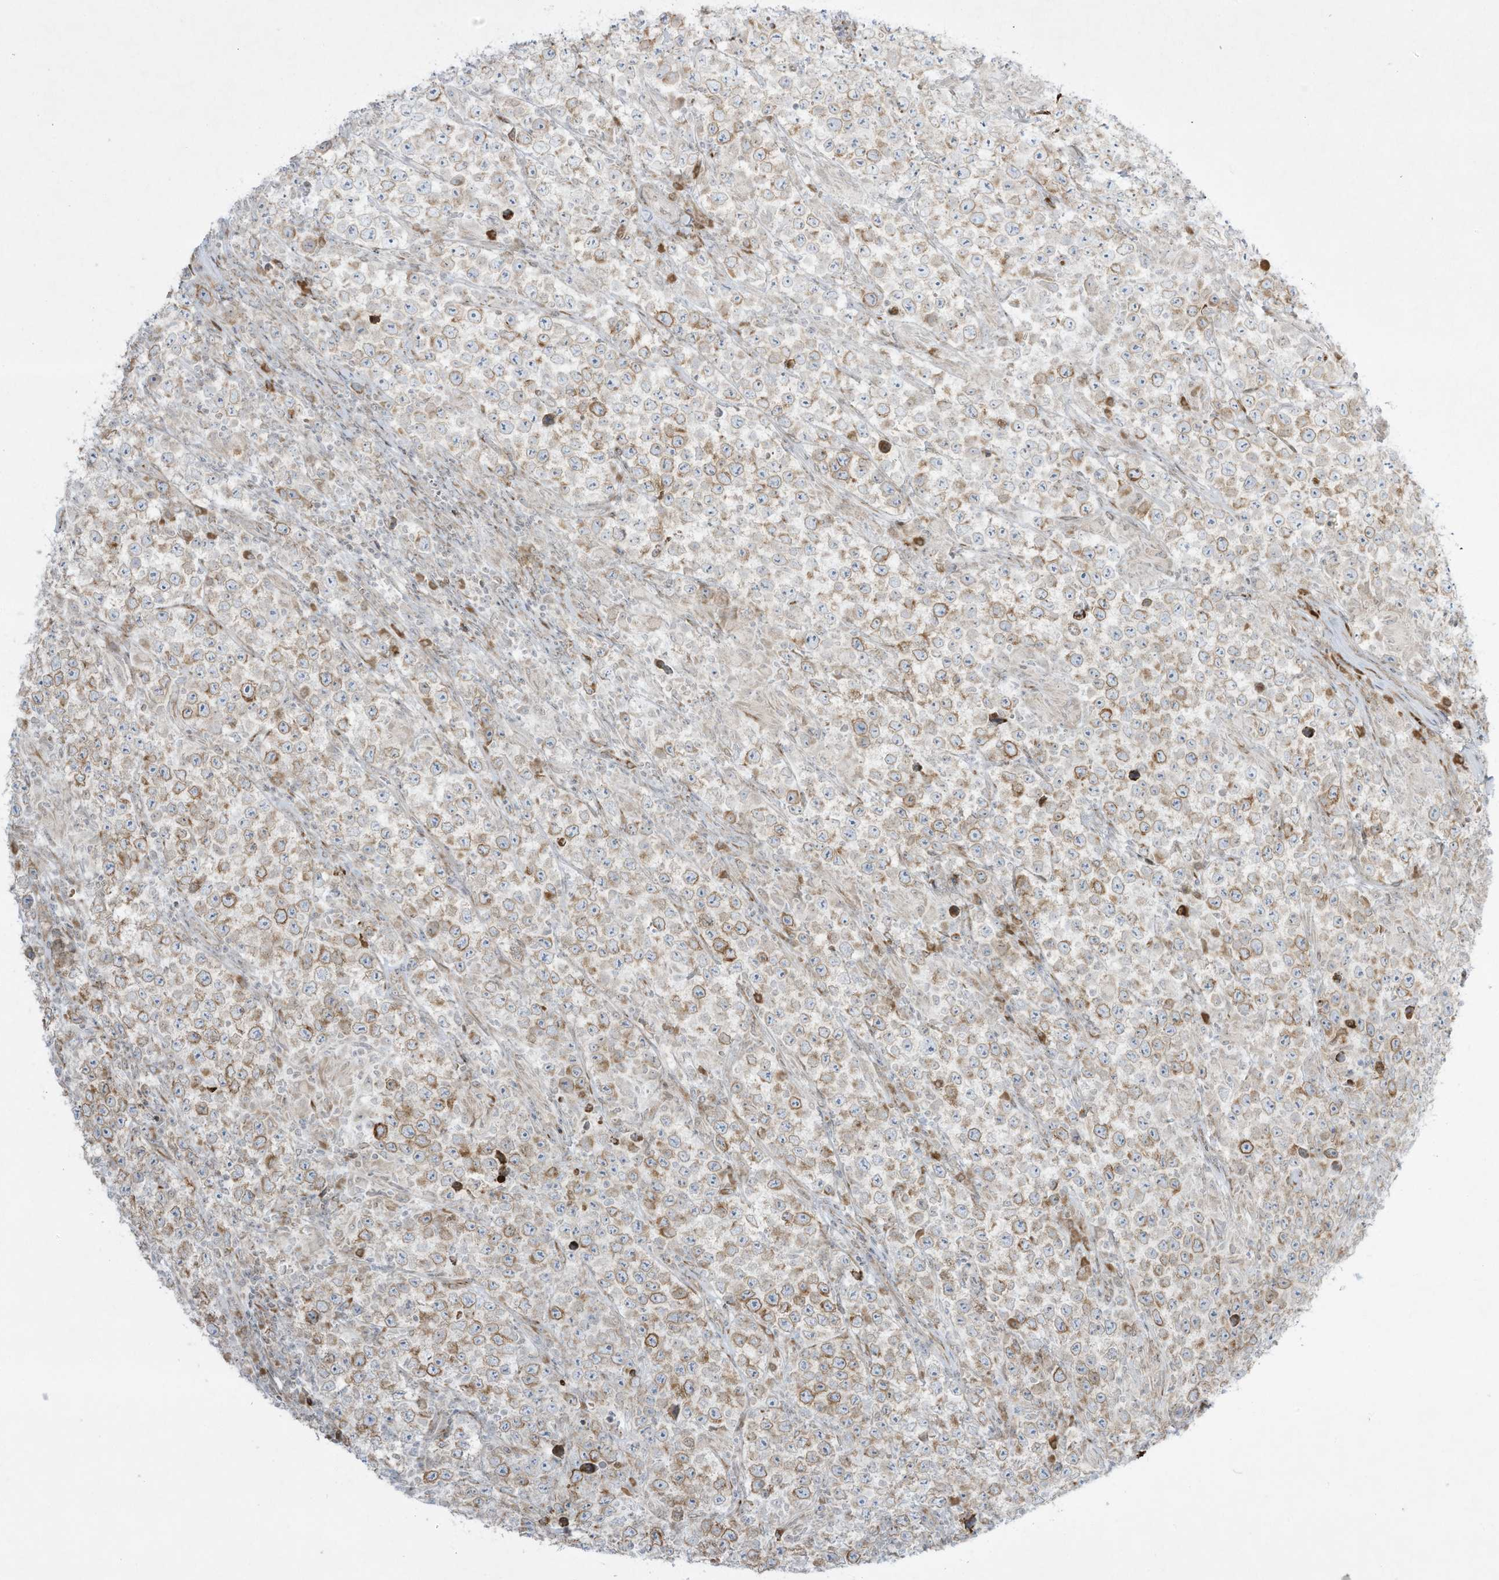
{"staining": {"intensity": "moderate", "quantity": "25%-75%", "location": "cytoplasmic/membranous"}, "tissue": "testis cancer", "cell_type": "Tumor cells", "image_type": "cancer", "snomed": [{"axis": "morphology", "description": "Normal tissue, NOS"}, {"axis": "morphology", "description": "Urothelial carcinoma, High grade"}, {"axis": "morphology", "description": "Seminoma, NOS"}, {"axis": "morphology", "description": "Carcinoma, Embryonal, NOS"}, {"axis": "topography", "description": "Urinary bladder"}, {"axis": "topography", "description": "Testis"}], "caption": "Testis cancer was stained to show a protein in brown. There is medium levels of moderate cytoplasmic/membranous expression in approximately 25%-75% of tumor cells.", "gene": "PTK6", "patient": {"sex": "male", "age": 41}}